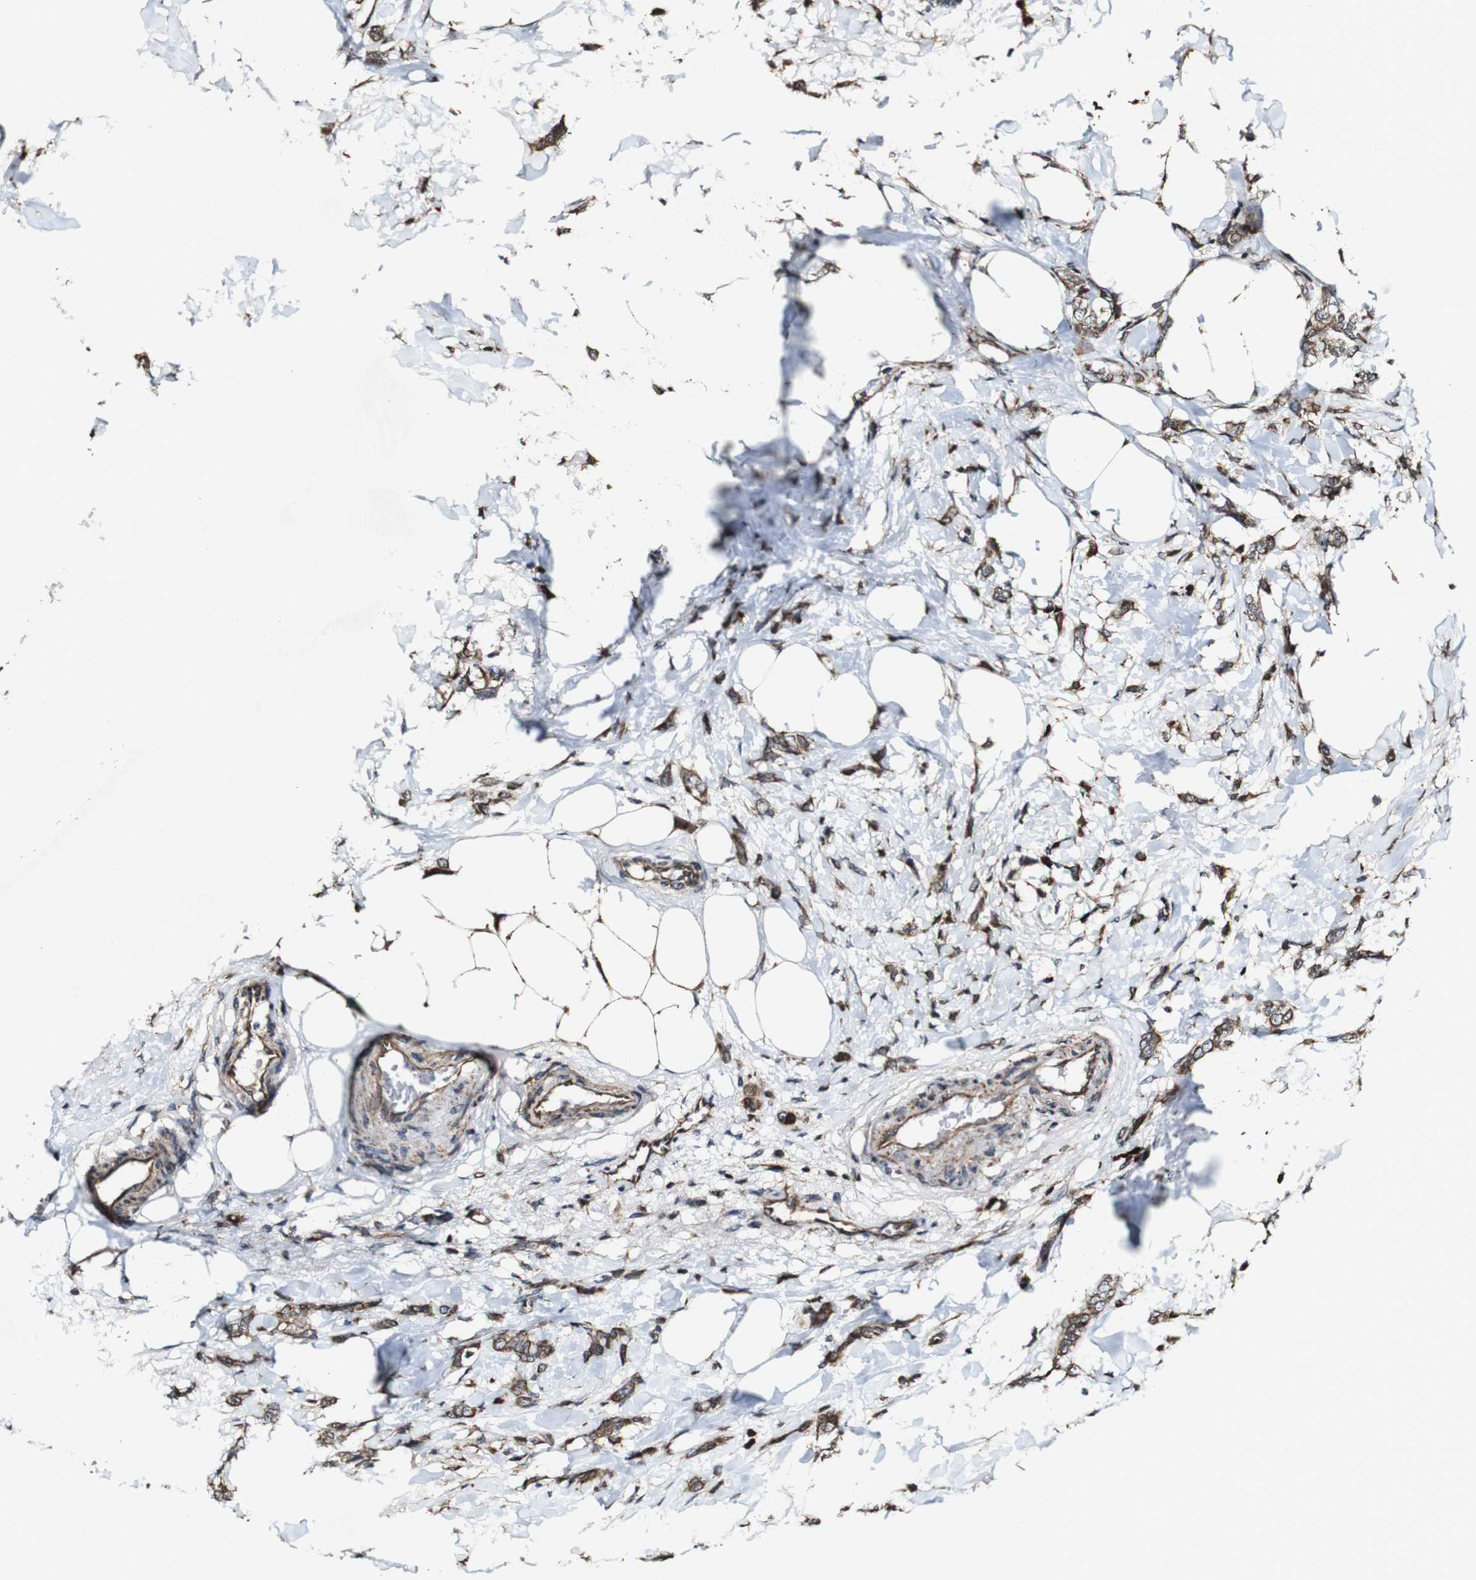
{"staining": {"intensity": "moderate", "quantity": ">75%", "location": "cytoplasmic/membranous"}, "tissue": "breast cancer", "cell_type": "Tumor cells", "image_type": "cancer", "snomed": [{"axis": "morphology", "description": "Lobular carcinoma, in situ"}, {"axis": "morphology", "description": "Lobular carcinoma"}, {"axis": "topography", "description": "Breast"}], "caption": "The immunohistochemical stain highlights moderate cytoplasmic/membranous expression in tumor cells of breast lobular carcinoma in situ tissue. (DAB (3,3'-diaminobenzidine) = brown stain, brightfield microscopy at high magnification).", "gene": "BTN3A3", "patient": {"sex": "female", "age": 41}}